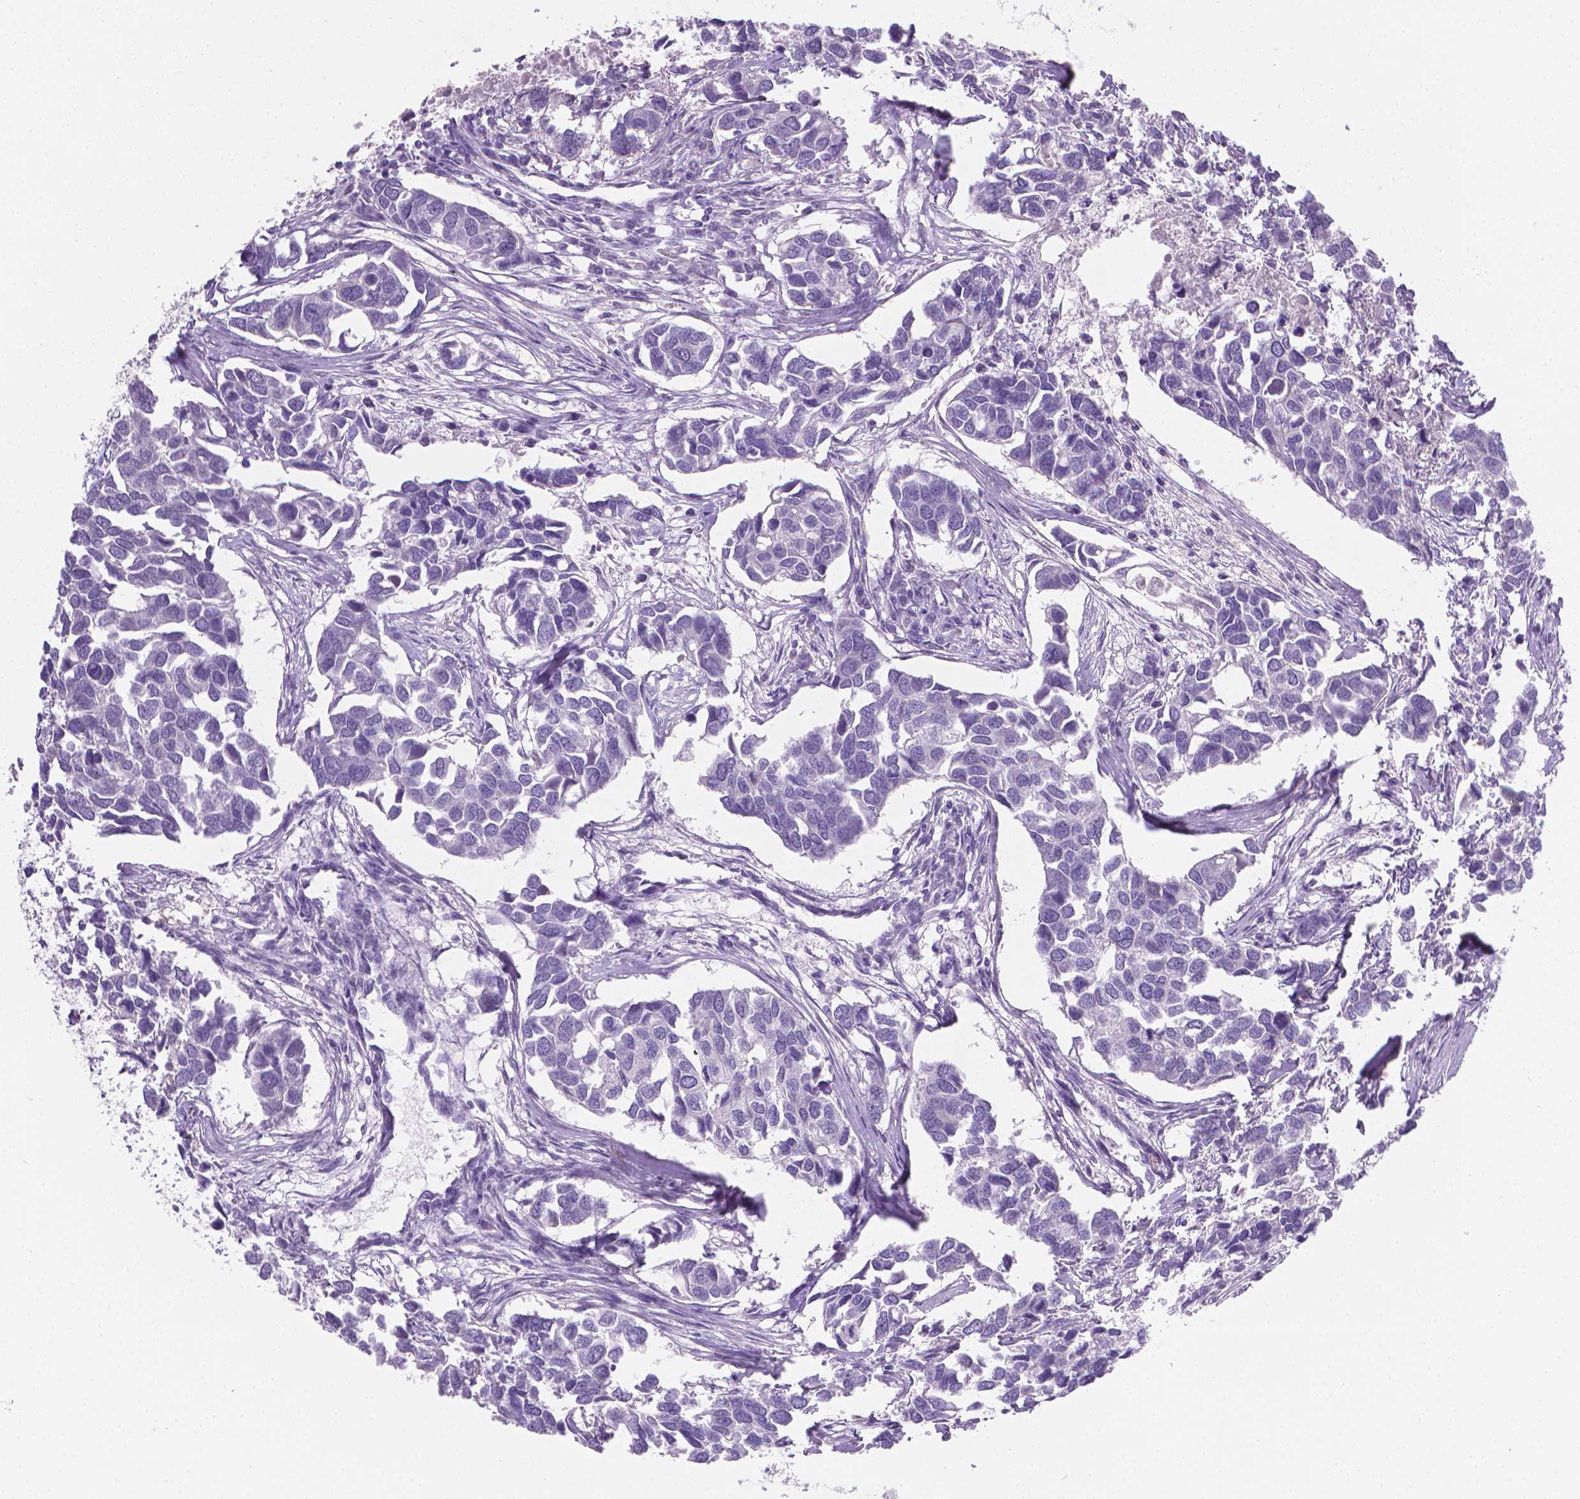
{"staining": {"intensity": "negative", "quantity": "none", "location": "none"}, "tissue": "breast cancer", "cell_type": "Tumor cells", "image_type": "cancer", "snomed": [{"axis": "morphology", "description": "Duct carcinoma"}, {"axis": "topography", "description": "Breast"}], "caption": "DAB immunohistochemical staining of human infiltrating ductal carcinoma (breast) demonstrates no significant expression in tumor cells.", "gene": "TNNI2", "patient": {"sex": "female", "age": 83}}